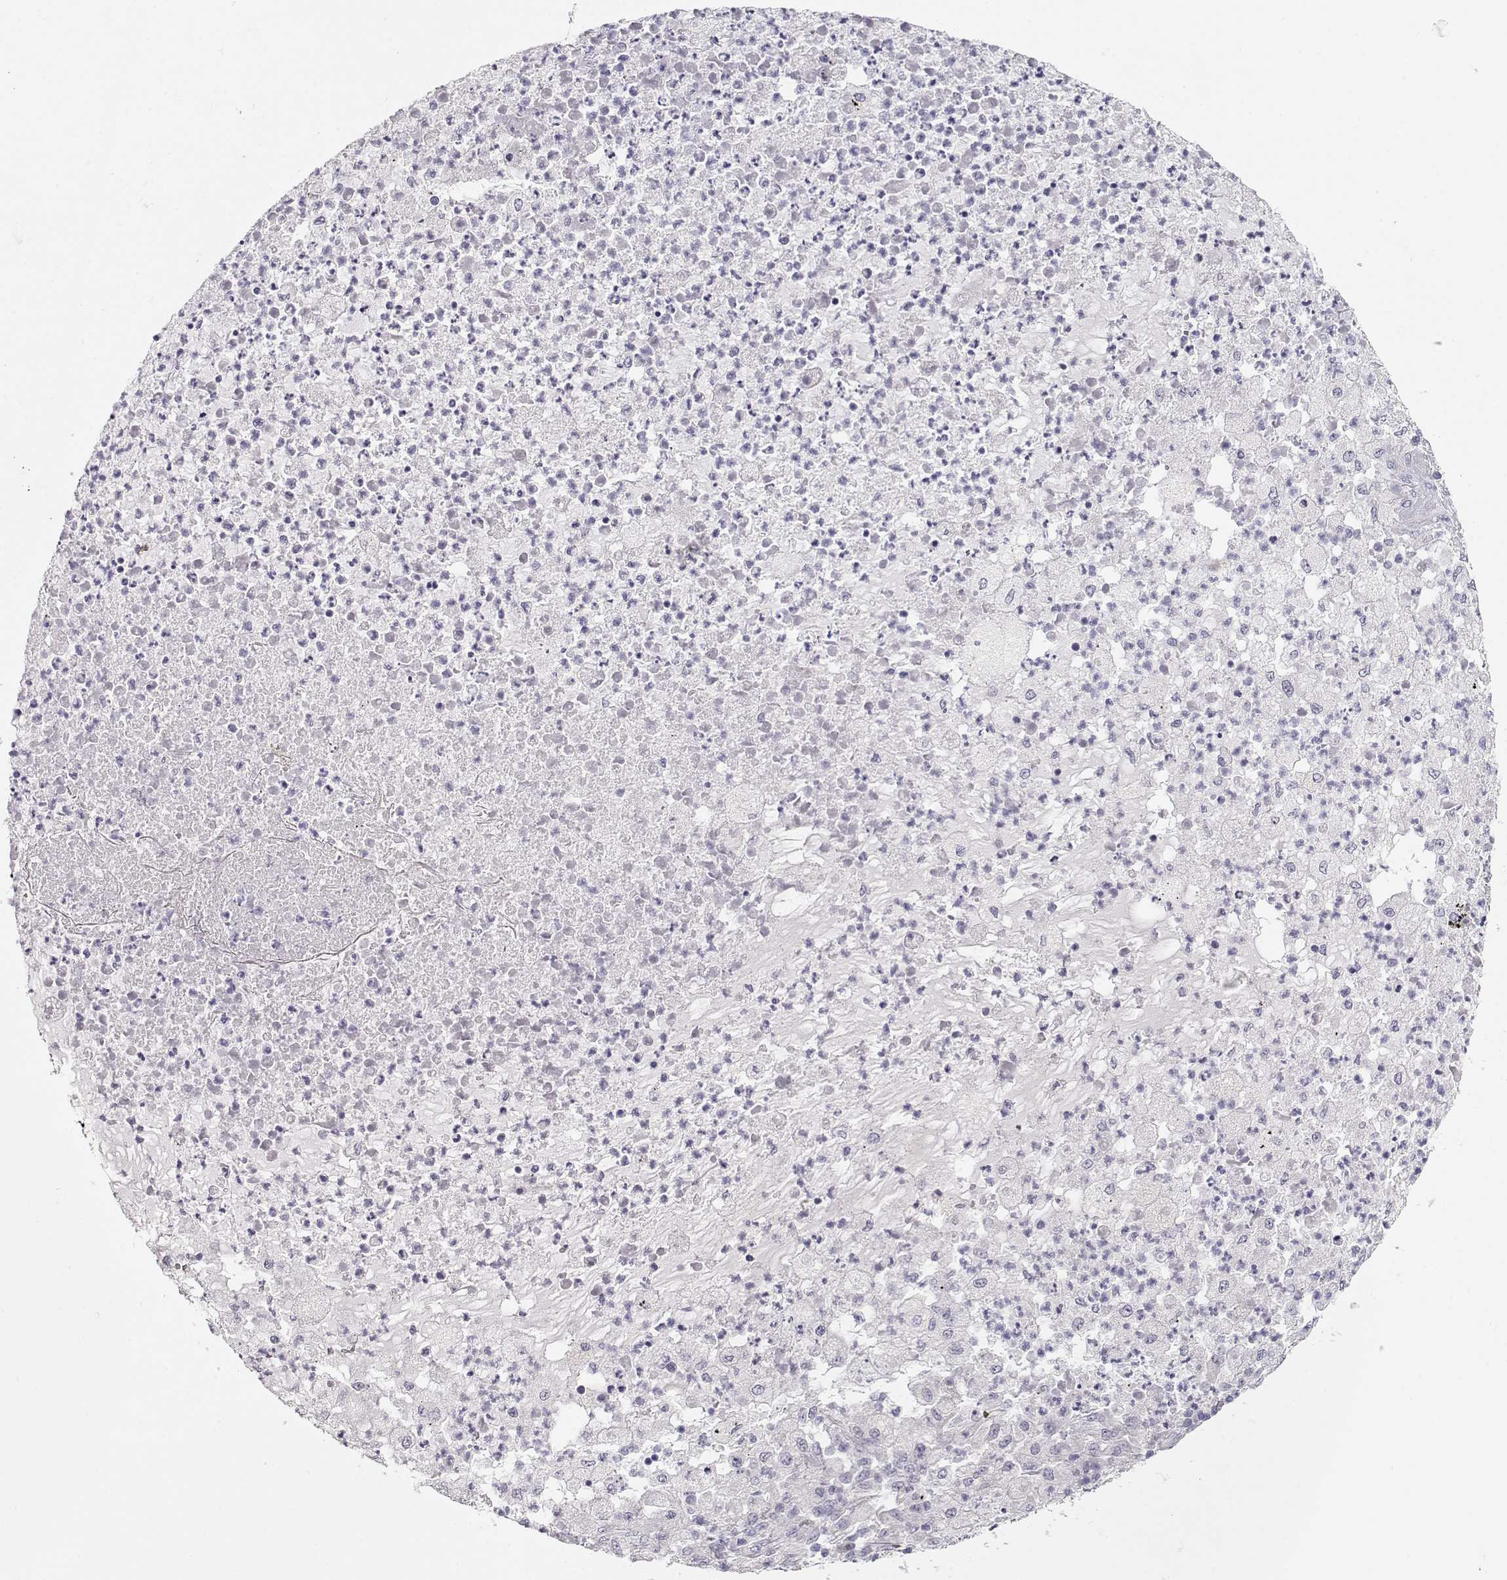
{"staining": {"intensity": "negative", "quantity": "none", "location": "none"}, "tissue": "lung cancer", "cell_type": "Tumor cells", "image_type": "cancer", "snomed": [{"axis": "morphology", "description": "Adenocarcinoma, NOS"}, {"axis": "topography", "description": "Lung"}], "caption": "High magnification brightfield microscopy of lung cancer (adenocarcinoma) stained with DAB (3,3'-diaminobenzidine) (brown) and counterstained with hematoxylin (blue): tumor cells show no significant positivity.", "gene": "TTC26", "patient": {"sex": "female", "age": 73}}